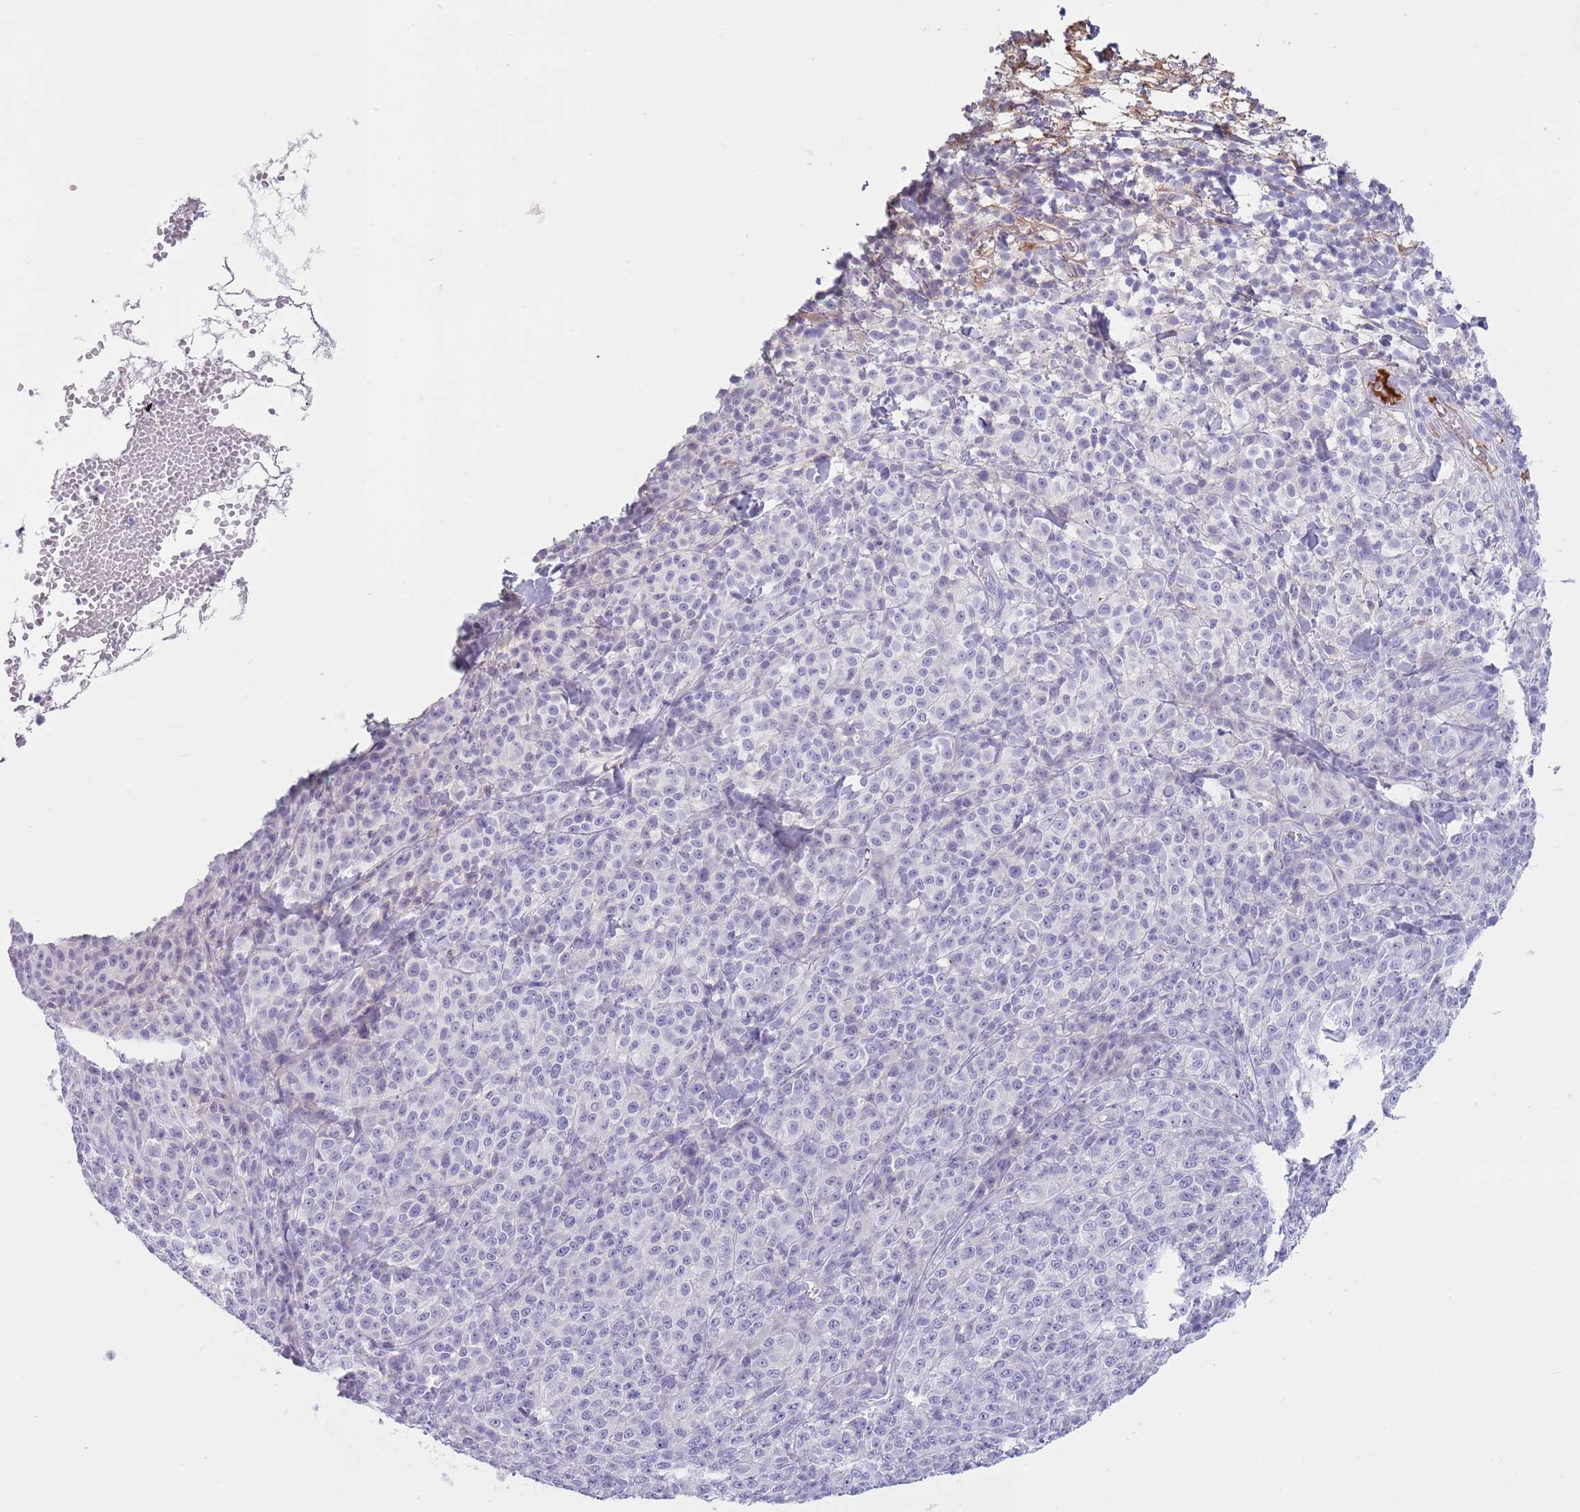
{"staining": {"intensity": "negative", "quantity": "none", "location": "none"}, "tissue": "melanoma", "cell_type": "Tumor cells", "image_type": "cancer", "snomed": [{"axis": "morphology", "description": "Normal tissue, NOS"}, {"axis": "morphology", "description": "Malignant melanoma, NOS"}, {"axis": "topography", "description": "Skin"}], "caption": "Tumor cells are negative for brown protein staining in melanoma. Nuclei are stained in blue.", "gene": "LEPROTL1", "patient": {"sex": "female", "age": 34}}